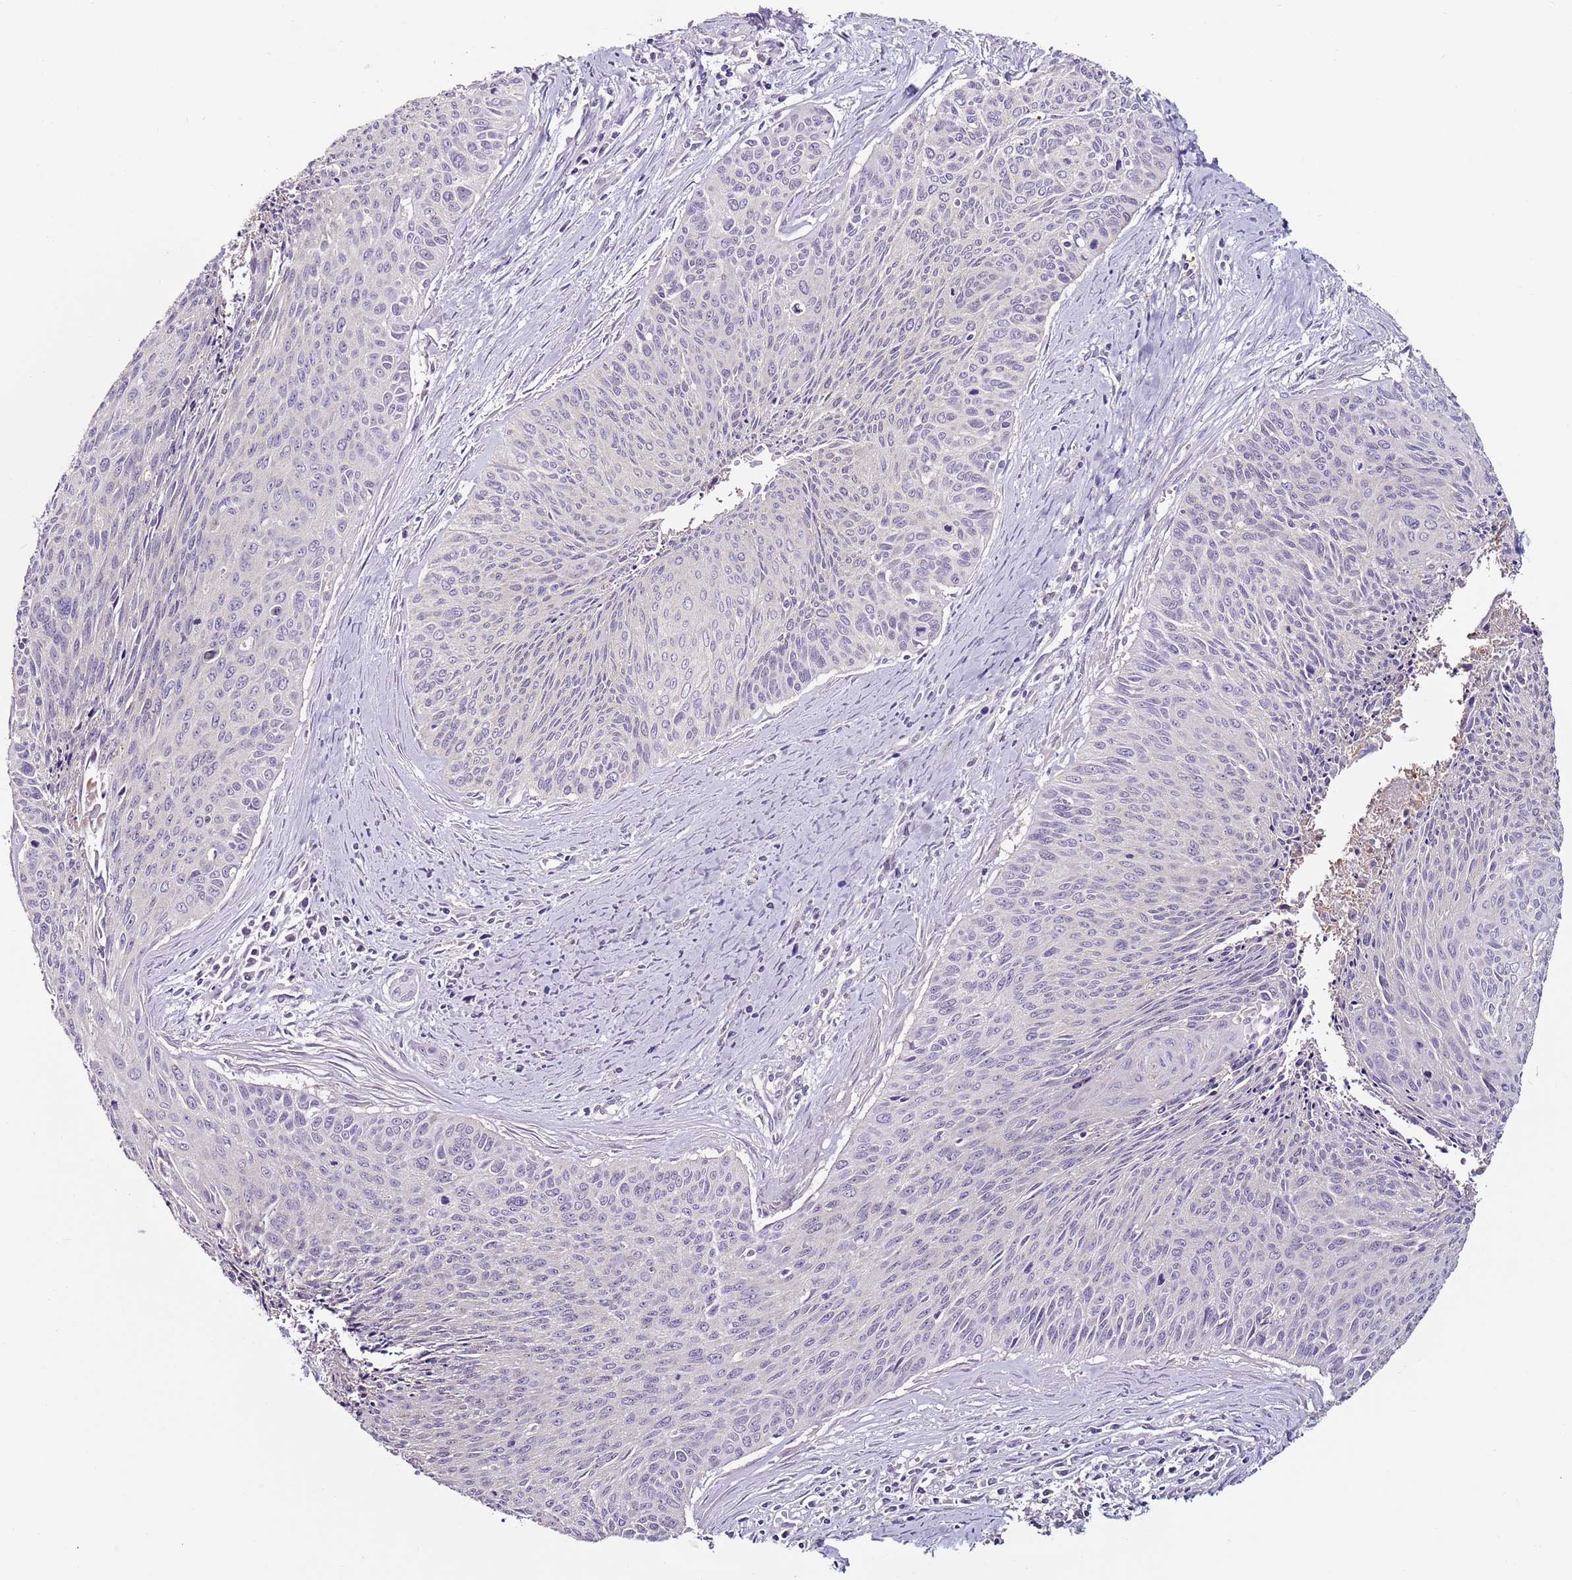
{"staining": {"intensity": "negative", "quantity": "none", "location": "none"}, "tissue": "cervical cancer", "cell_type": "Tumor cells", "image_type": "cancer", "snomed": [{"axis": "morphology", "description": "Squamous cell carcinoma, NOS"}, {"axis": "topography", "description": "Cervix"}], "caption": "This micrograph is of squamous cell carcinoma (cervical) stained with immunohistochemistry (IHC) to label a protein in brown with the nuclei are counter-stained blue. There is no positivity in tumor cells. (DAB IHC visualized using brightfield microscopy, high magnification).", "gene": "MDH1", "patient": {"sex": "female", "age": 55}}